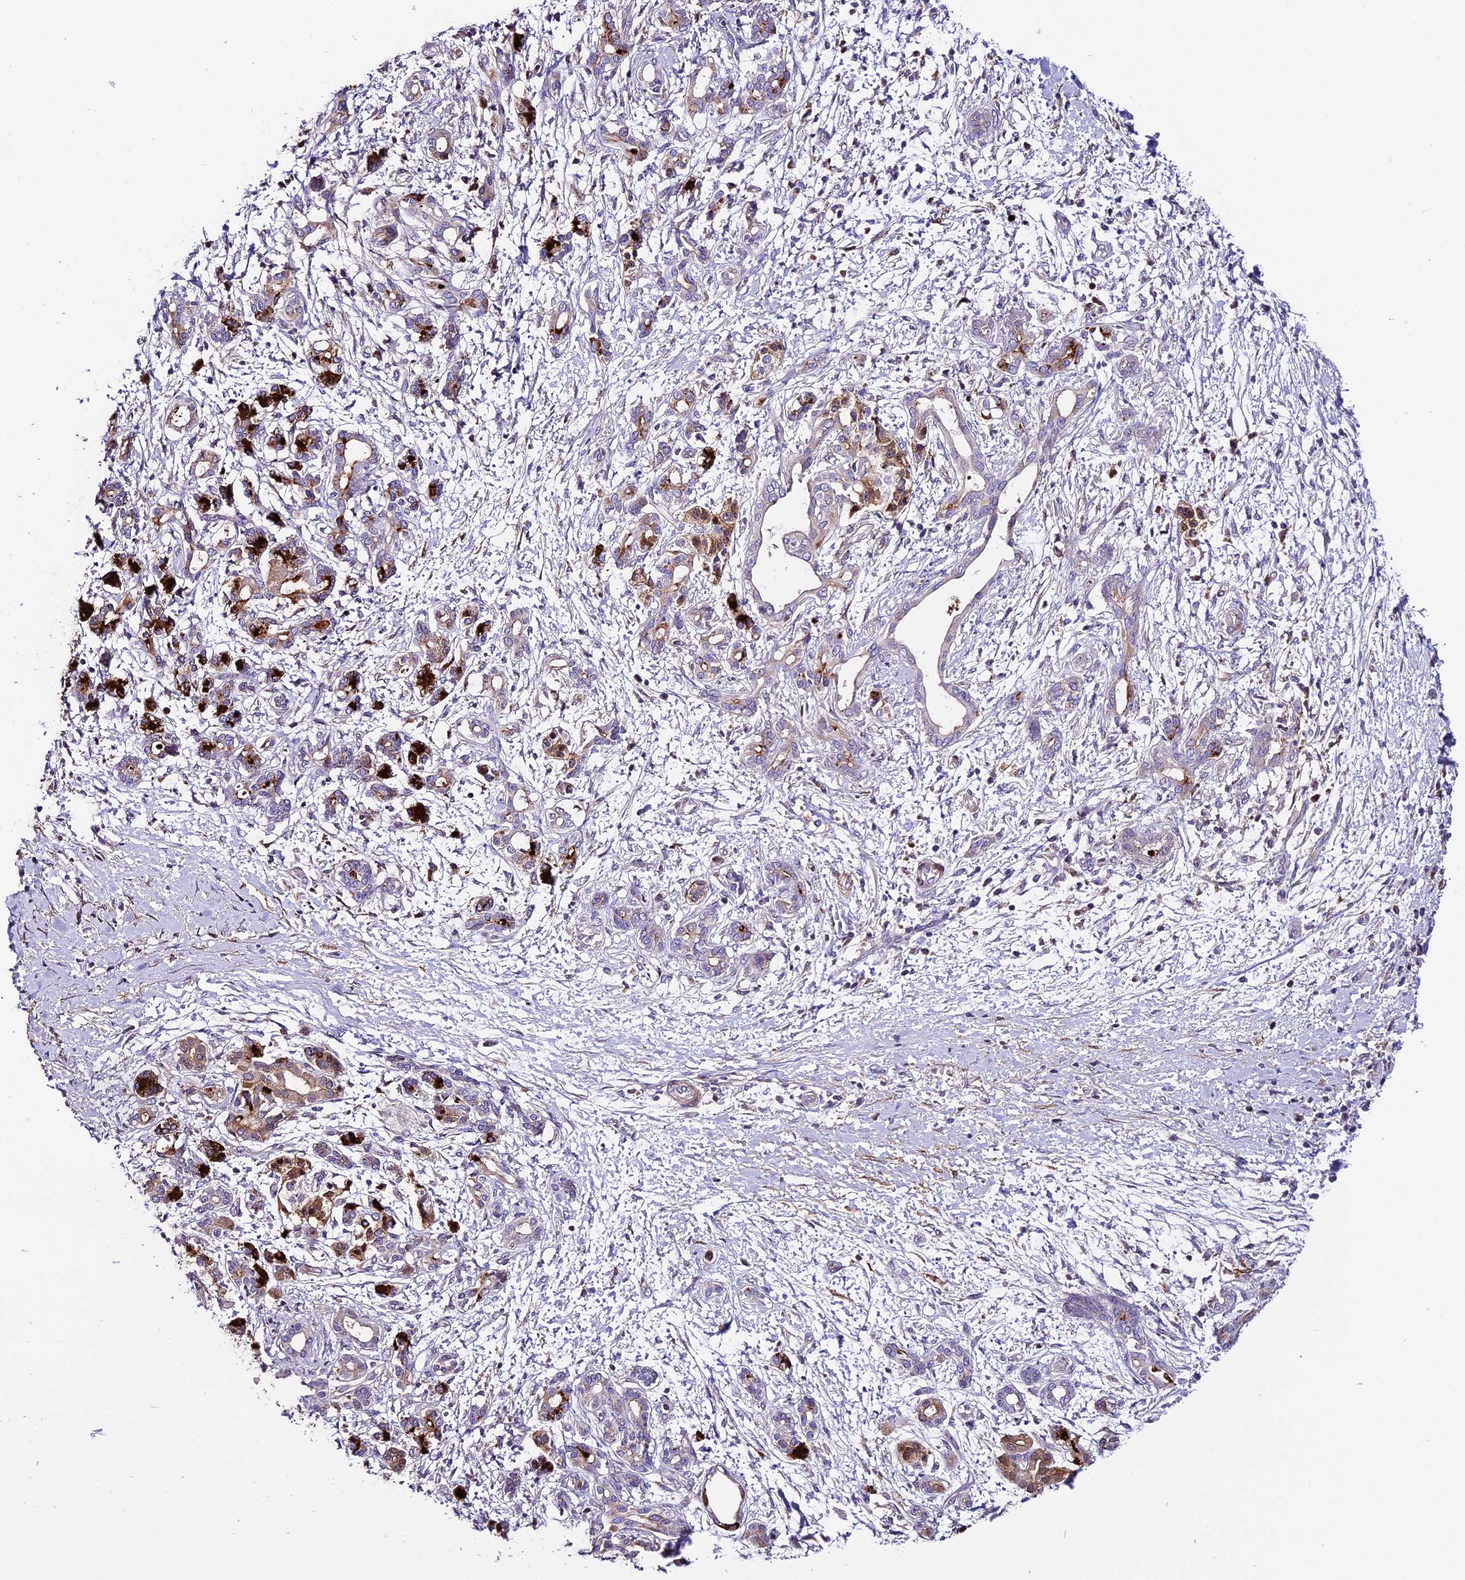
{"staining": {"intensity": "moderate", "quantity": "<25%", "location": "cytoplasmic/membranous"}, "tissue": "pancreatic cancer", "cell_type": "Tumor cells", "image_type": "cancer", "snomed": [{"axis": "morphology", "description": "Adenocarcinoma, NOS"}, {"axis": "topography", "description": "Pancreas"}], "caption": "This micrograph shows pancreatic cancer (adenocarcinoma) stained with immunohistochemistry (IHC) to label a protein in brown. The cytoplasmic/membranous of tumor cells show moderate positivity for the protein. Nuclei are counter-stained blue.", "gene": "MAP3K7CL", "patient": {"sex": "female", "age": 55}}